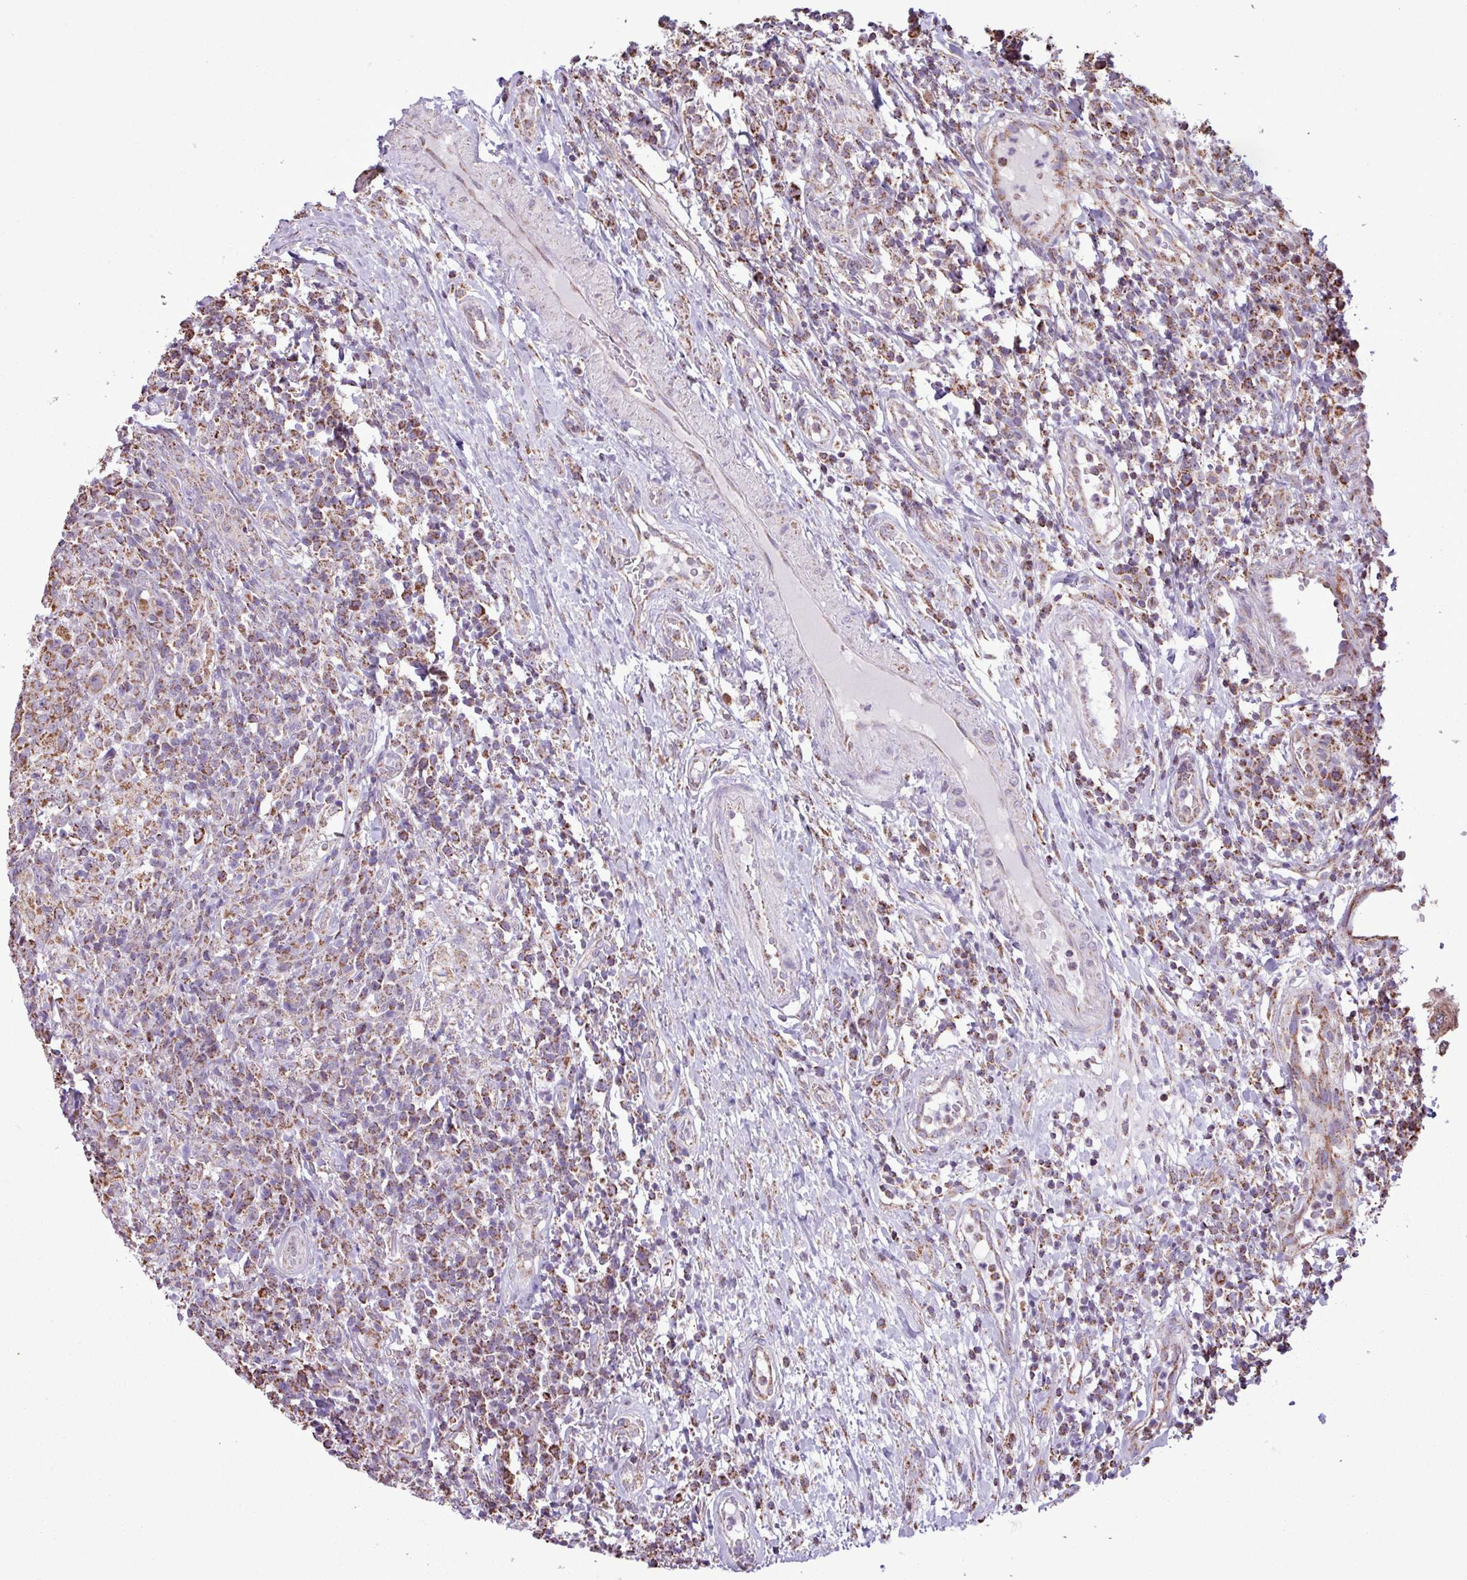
{"staining": {"intensity": "strong", "quantity": ">75%", "location": "cytoplasmic/membranous"}, "tissue": "head and neck cancer", "cell_type": "Tumor cells", "image_type": "cancer", "snomed": [{"axis": "morphology", "description": "Normal tissue, NOS"}, {"axis": "morphology", "description": "Squamous cell carcinoma, NOS"}, {"axis": "topography", "description": "Skeletal muscle"}, {"axis": "topography", "description": "Vascular tissue"}, {"axis": "topography", "description": "Peripheral nerve tissue"}, {"axis": "topography", "description": "Head-Neck"}], "caption": "Immunohistochemistry (IHC) of human head and neck cancer shows high levels of strong cytoplasmic/membranous staining in about >75% of tumor cells.", "gene": "ALG8", "patient": {"sex": "male", "age": 66}}